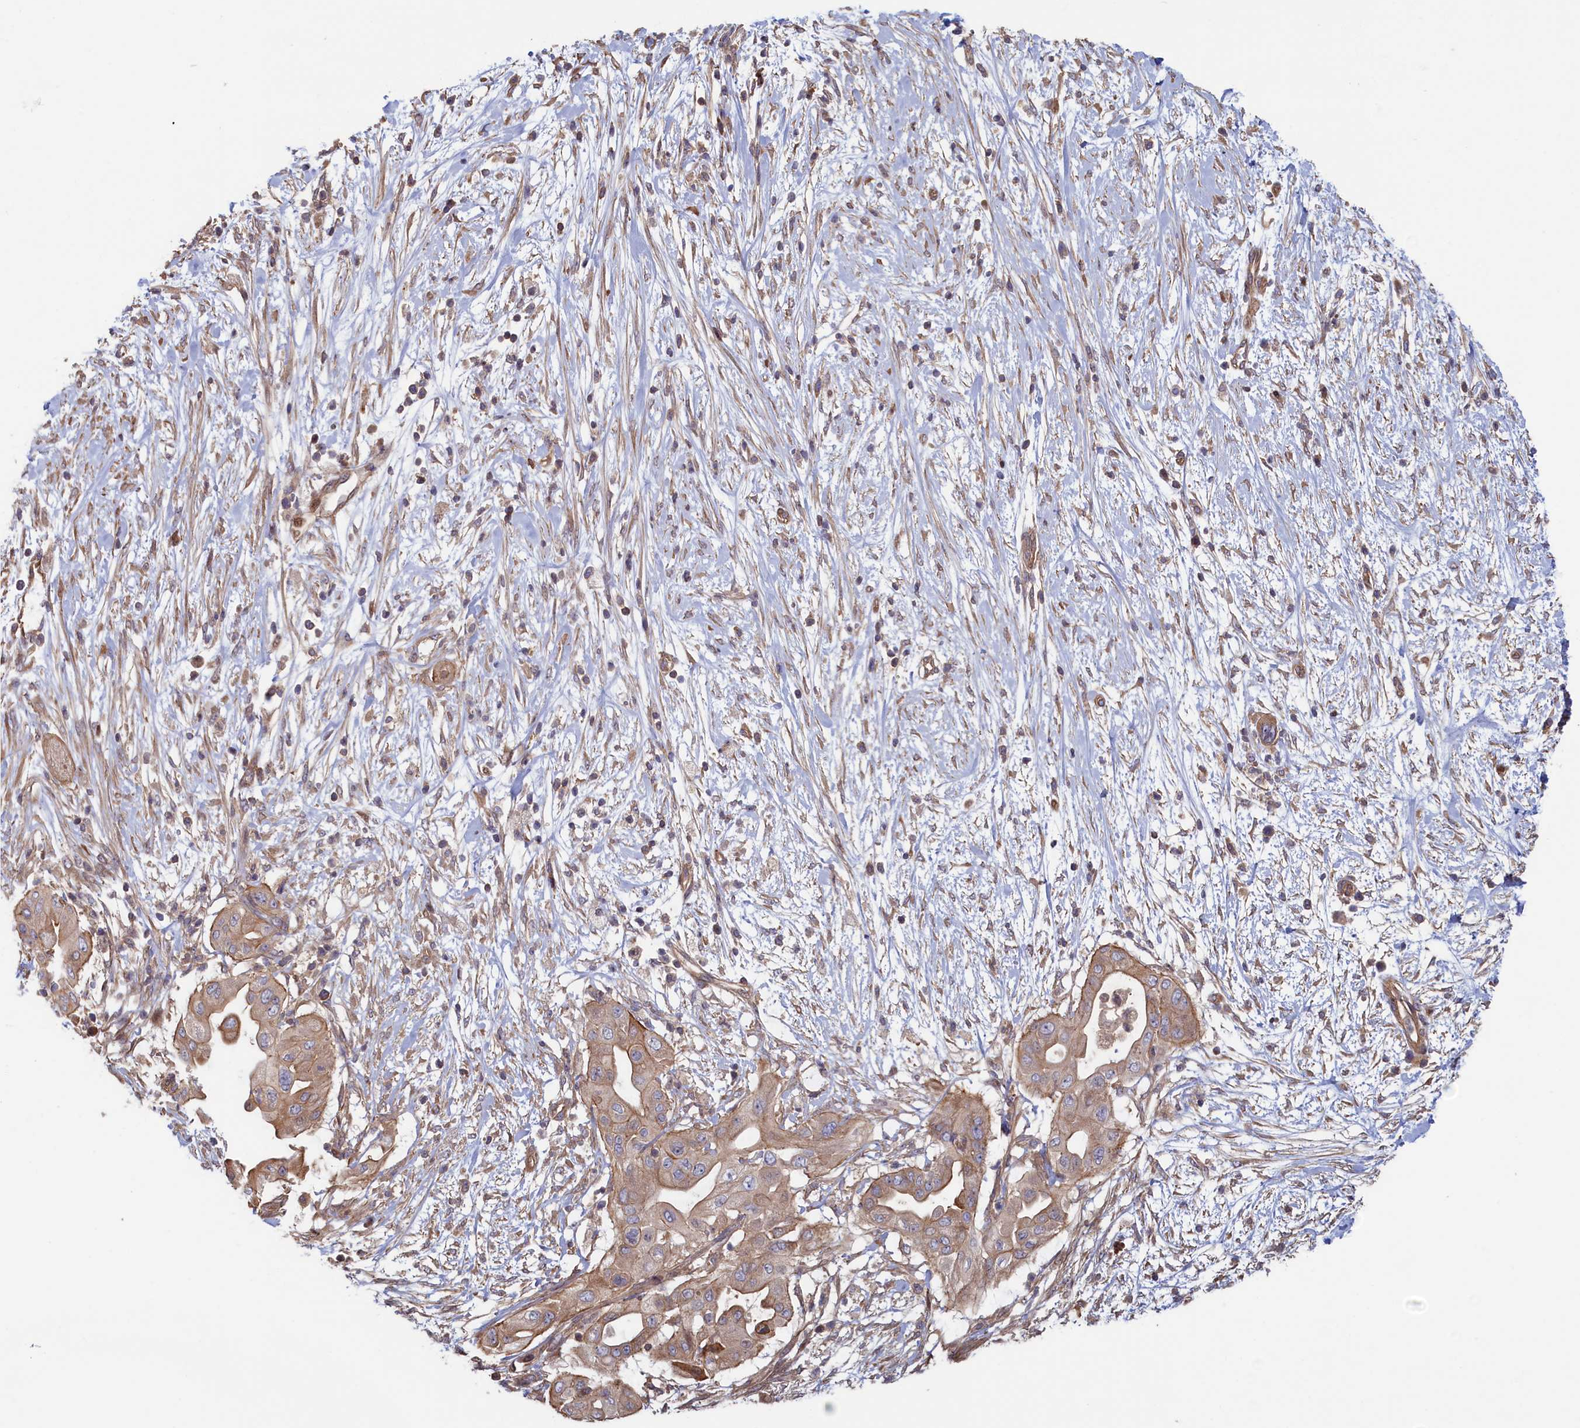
{"staining": {"intensity": "moderate", "quantity": ">75%", "location": "cytoplasmic/membranous"}, "tissue": "pancreatic cancer", "cell_type": "Tumor cells", "image_type": "cancer", "snomed": [{"axis": "morphology", "description": "Adenocarcinoma, NOS"}, {"axis": "topography", "description": "Pancreas"}], "caption": "Moderate cytoplasmic/membranous expression for a protein is identified in approximately >75% of tumor cells of pancreatic cancer (adenocarcinoma) using immunohistochemistry (IHC).", "gene": "RILPL1", "patient": {"sex": "male", "age": 68}}